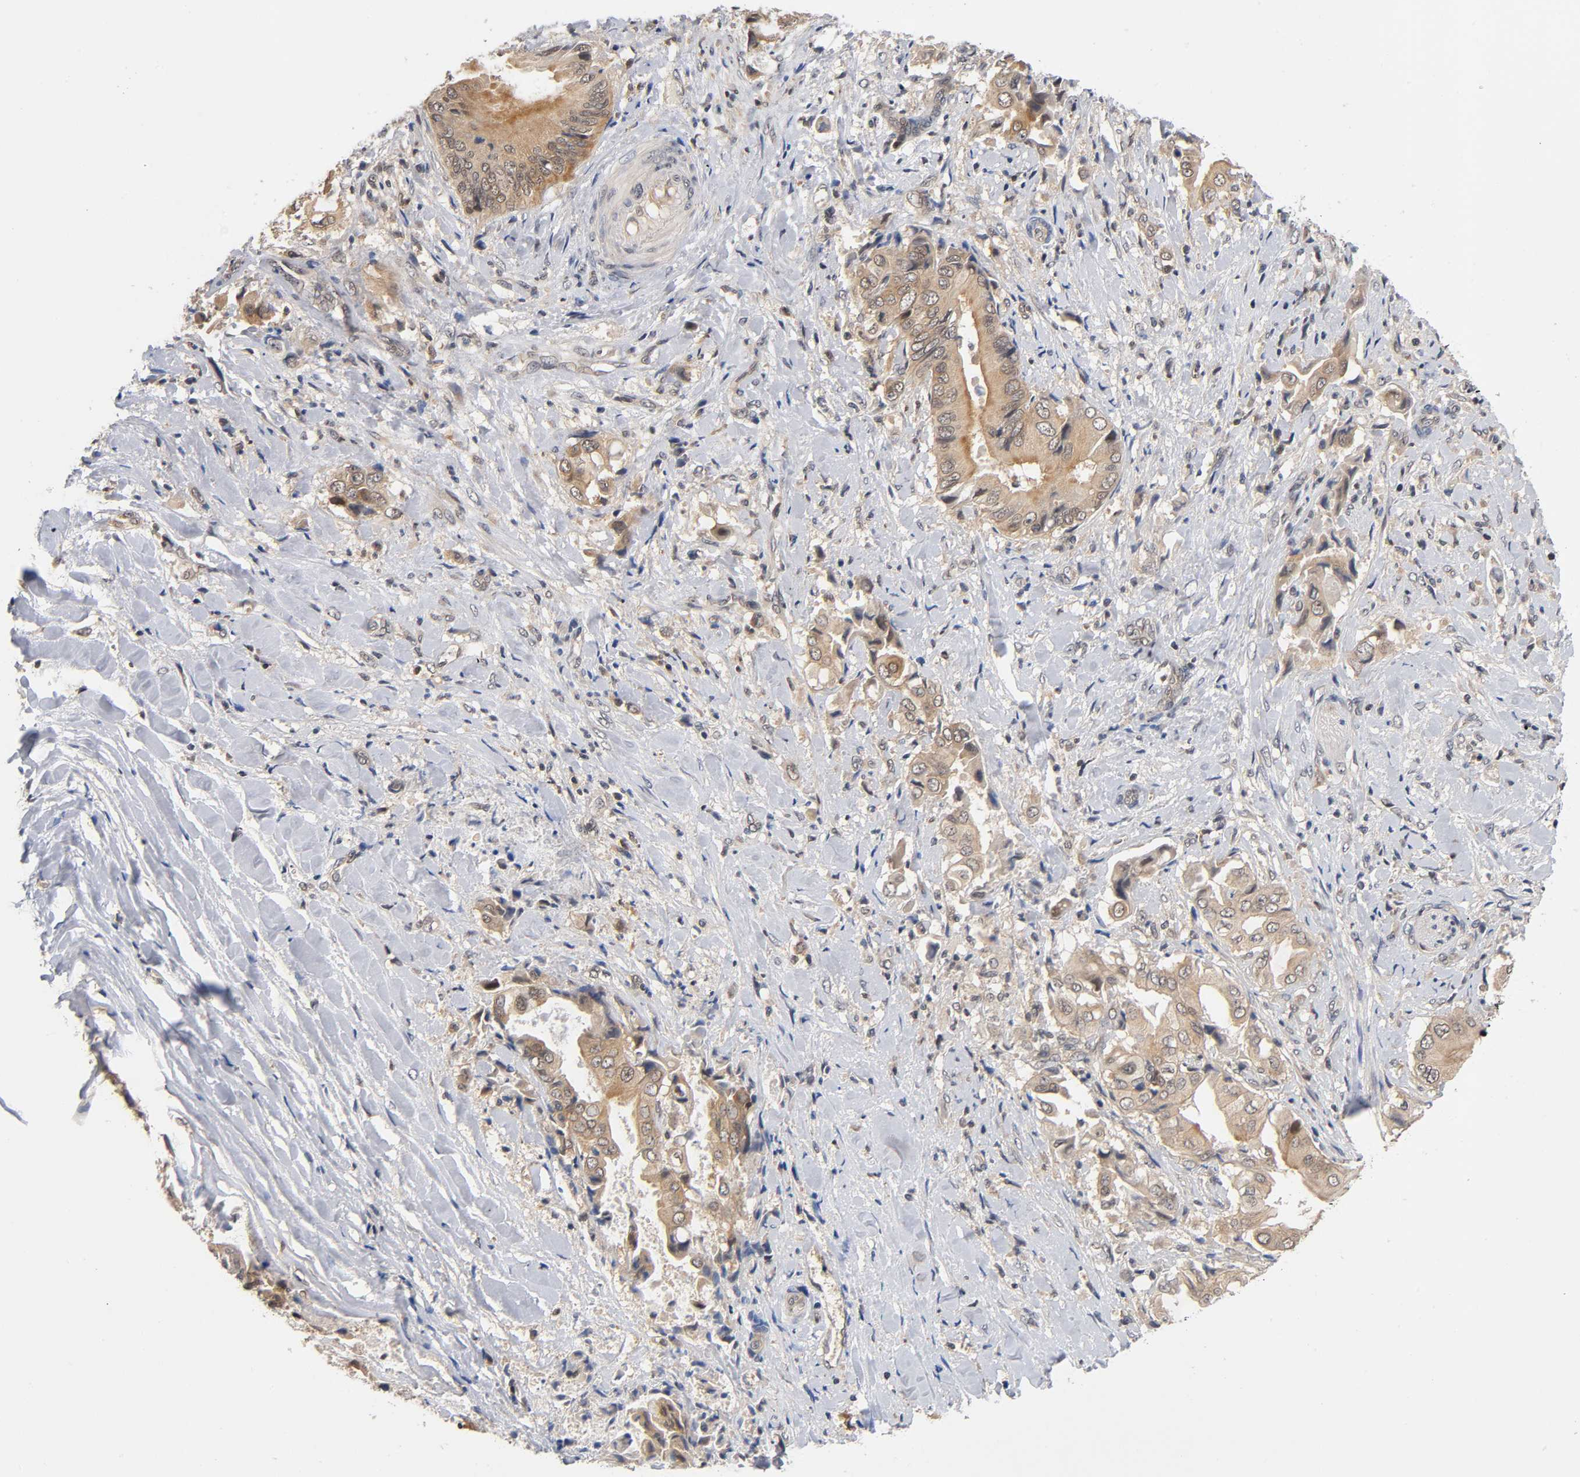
{"staining": {"intensity": "weak", "quantity": ">75%", "location": "cytoplasmic/membranous"}, "tissue": "liver cancer", "cell_type": "Tumor cells", "image_type": "cancer", "snomed": [{"axis": "morphology", "description": "Cholangiocarcinoma"}, {"axis": "topography", "description": "Liver"}], "caption": "This photomicrograph displays immunohistochemistry staining of human cholangiocarcinoma (liver), with low weak cytoplasmic/membranous positivity in approximately >75% of tumor cells.", "gene": "PRKAB1", "patient": {"sex": "male", "age": 58}}